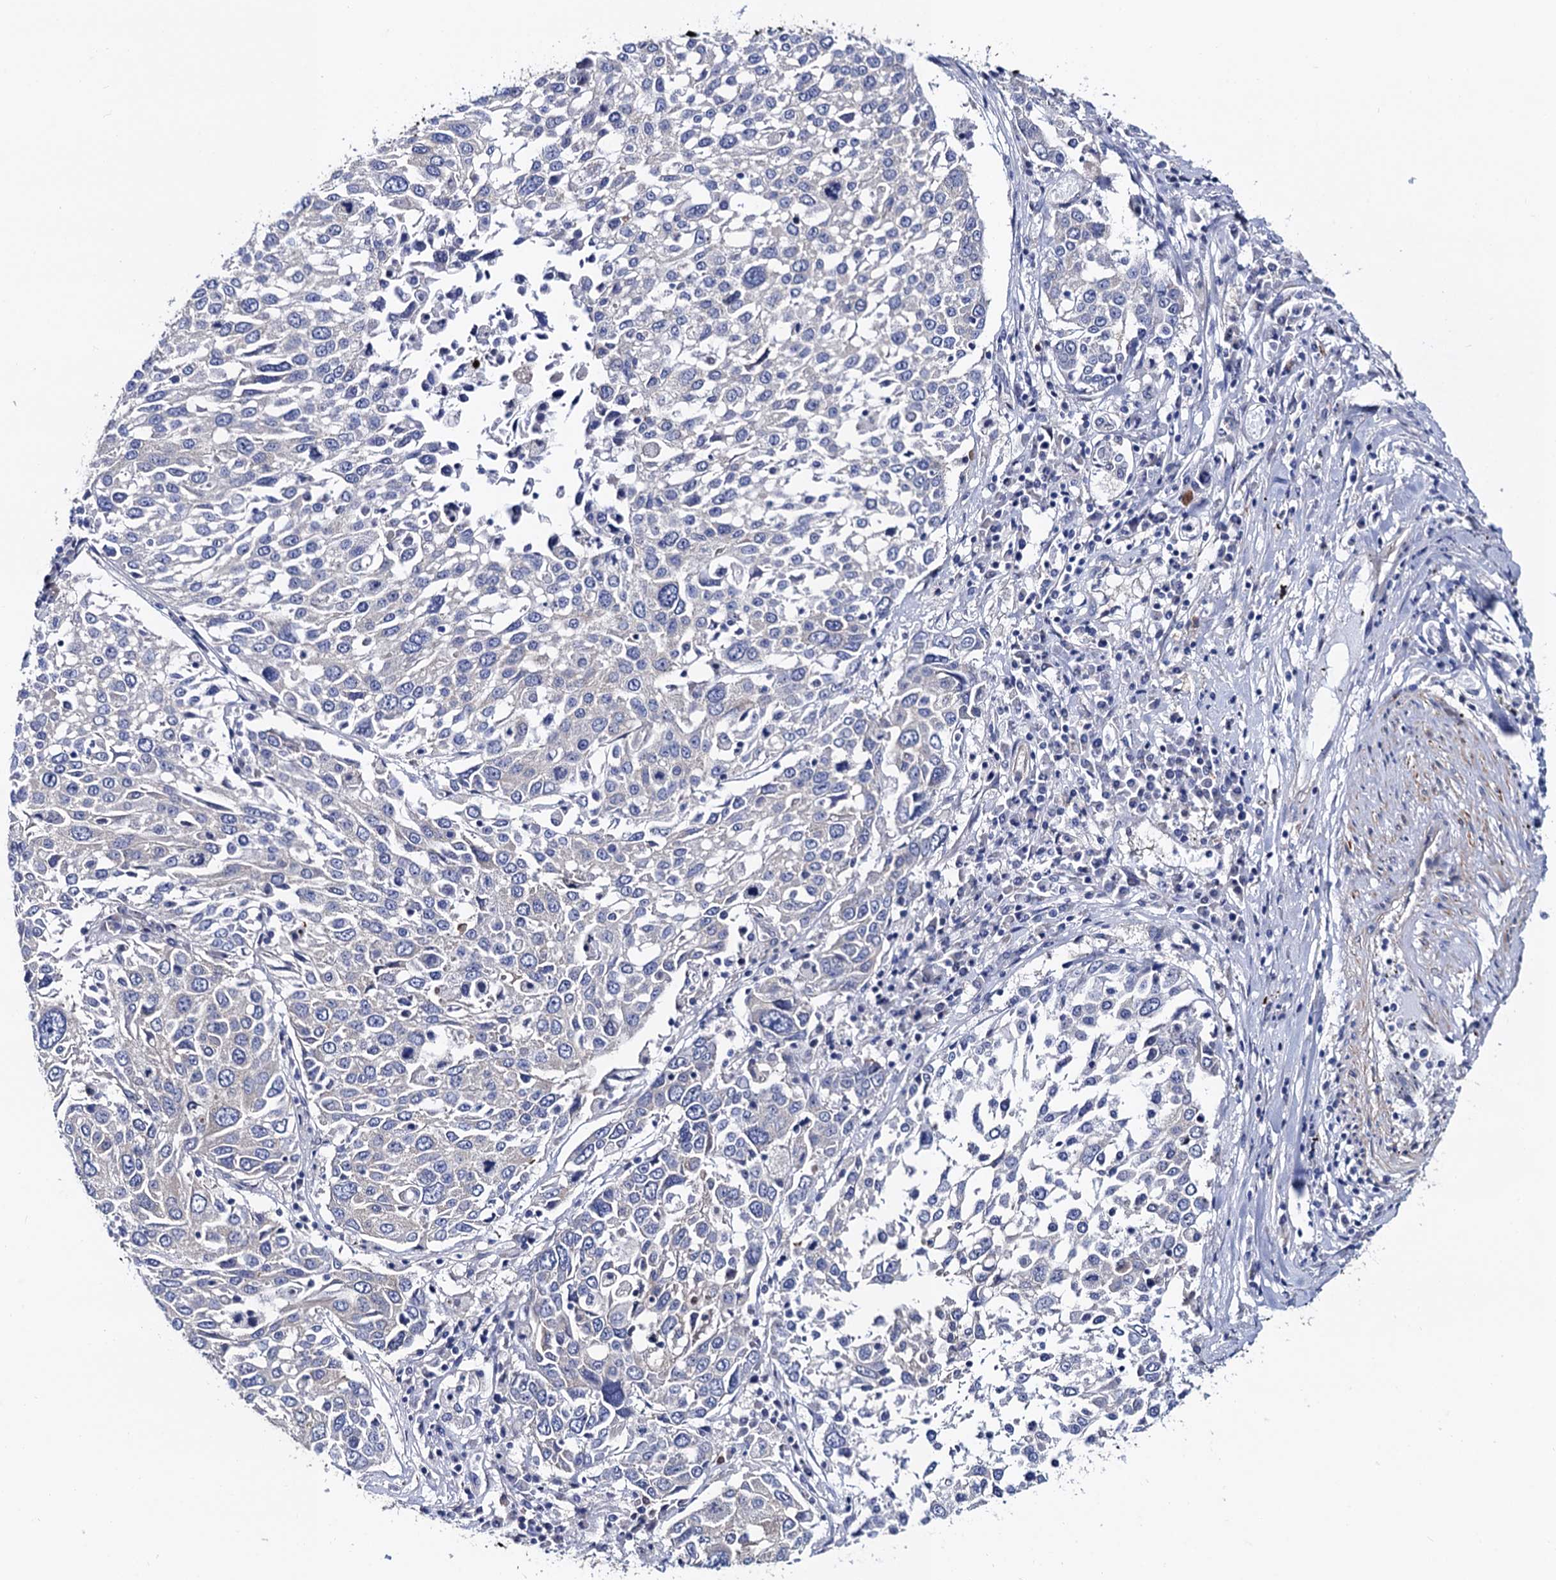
{"staining": {"intensity": "negative", "quantity": "none", "location": "none"}, "tissue": "lung cancer", "cell_type": "Tumor cells", "image_type": "cancer", "snomed": [{"axis": "morphology", "description": "Squamous cell carcinoma, NOS"}, {"axis": "topography", "description": "Lung"}], "caption": "An immunohistochemistry (IHC) image of squamous cell carcinoma (lung) is shown. There is no staining in tumor cells of squamous cell carcinoma (lung).", "gene": "ZDHHC18", "patient": {"sex": "male", "age": 65}}